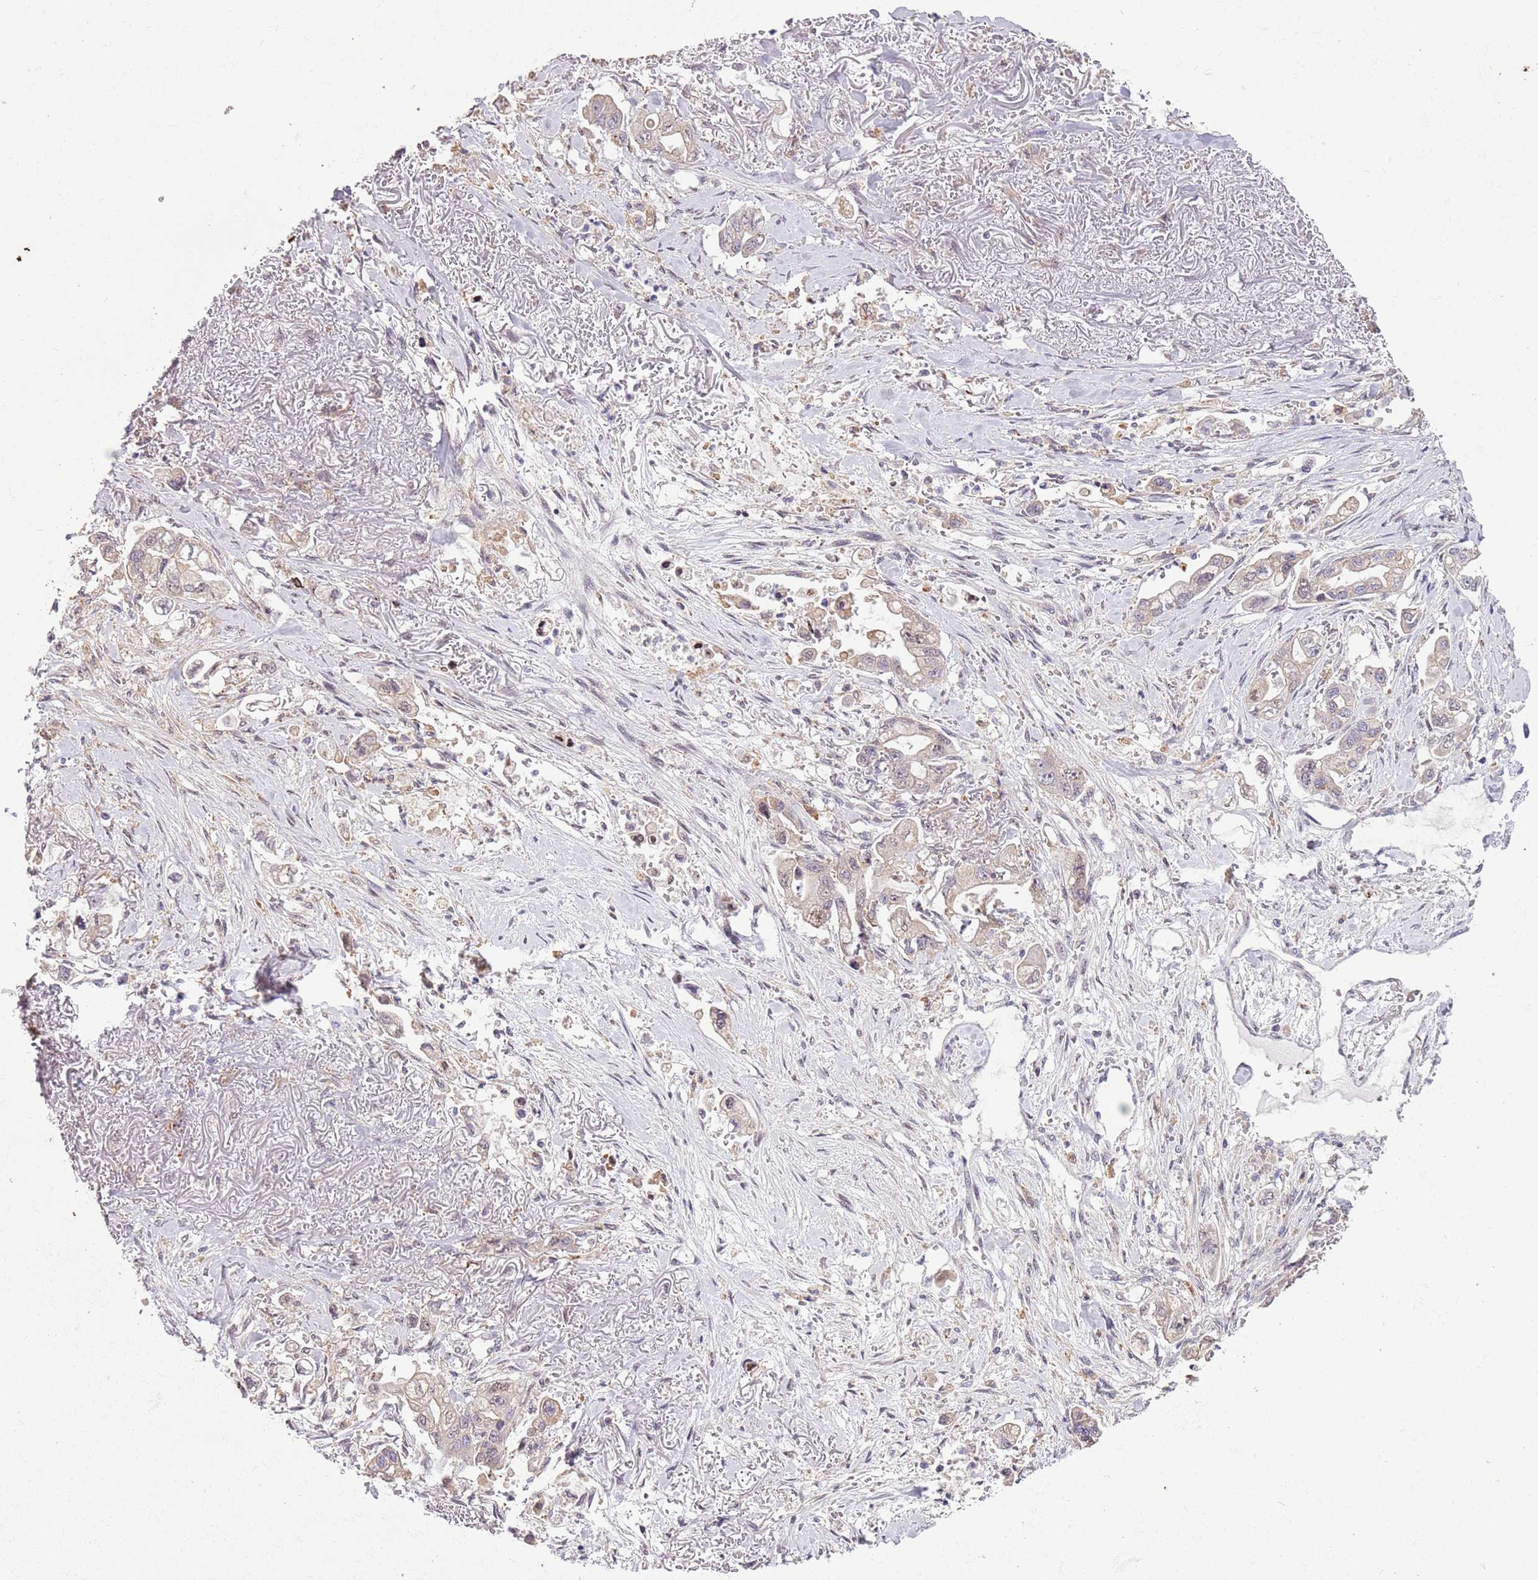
{"staining": {"intensity": "weak", "quantity": "25%-75%", "location": "cytoplasmic/membranous"}, "tissue": "stomach cancer", "cell_type": "Tumor cells", "image_type": "cancer", "snomed": [{"axis": "morphology", "description": "Adenocarcinoma, NOS"}, {"axis": "topography", "description": "Stomach"}], "caption": "Stomach cancer stained for a protein (brown) displays weak cytoplasmic/membranous positive expression in approximately 25%-75% of tumor cells.", "gene": "CAPN9", "patient": {"sex": "male", "age": 62}}